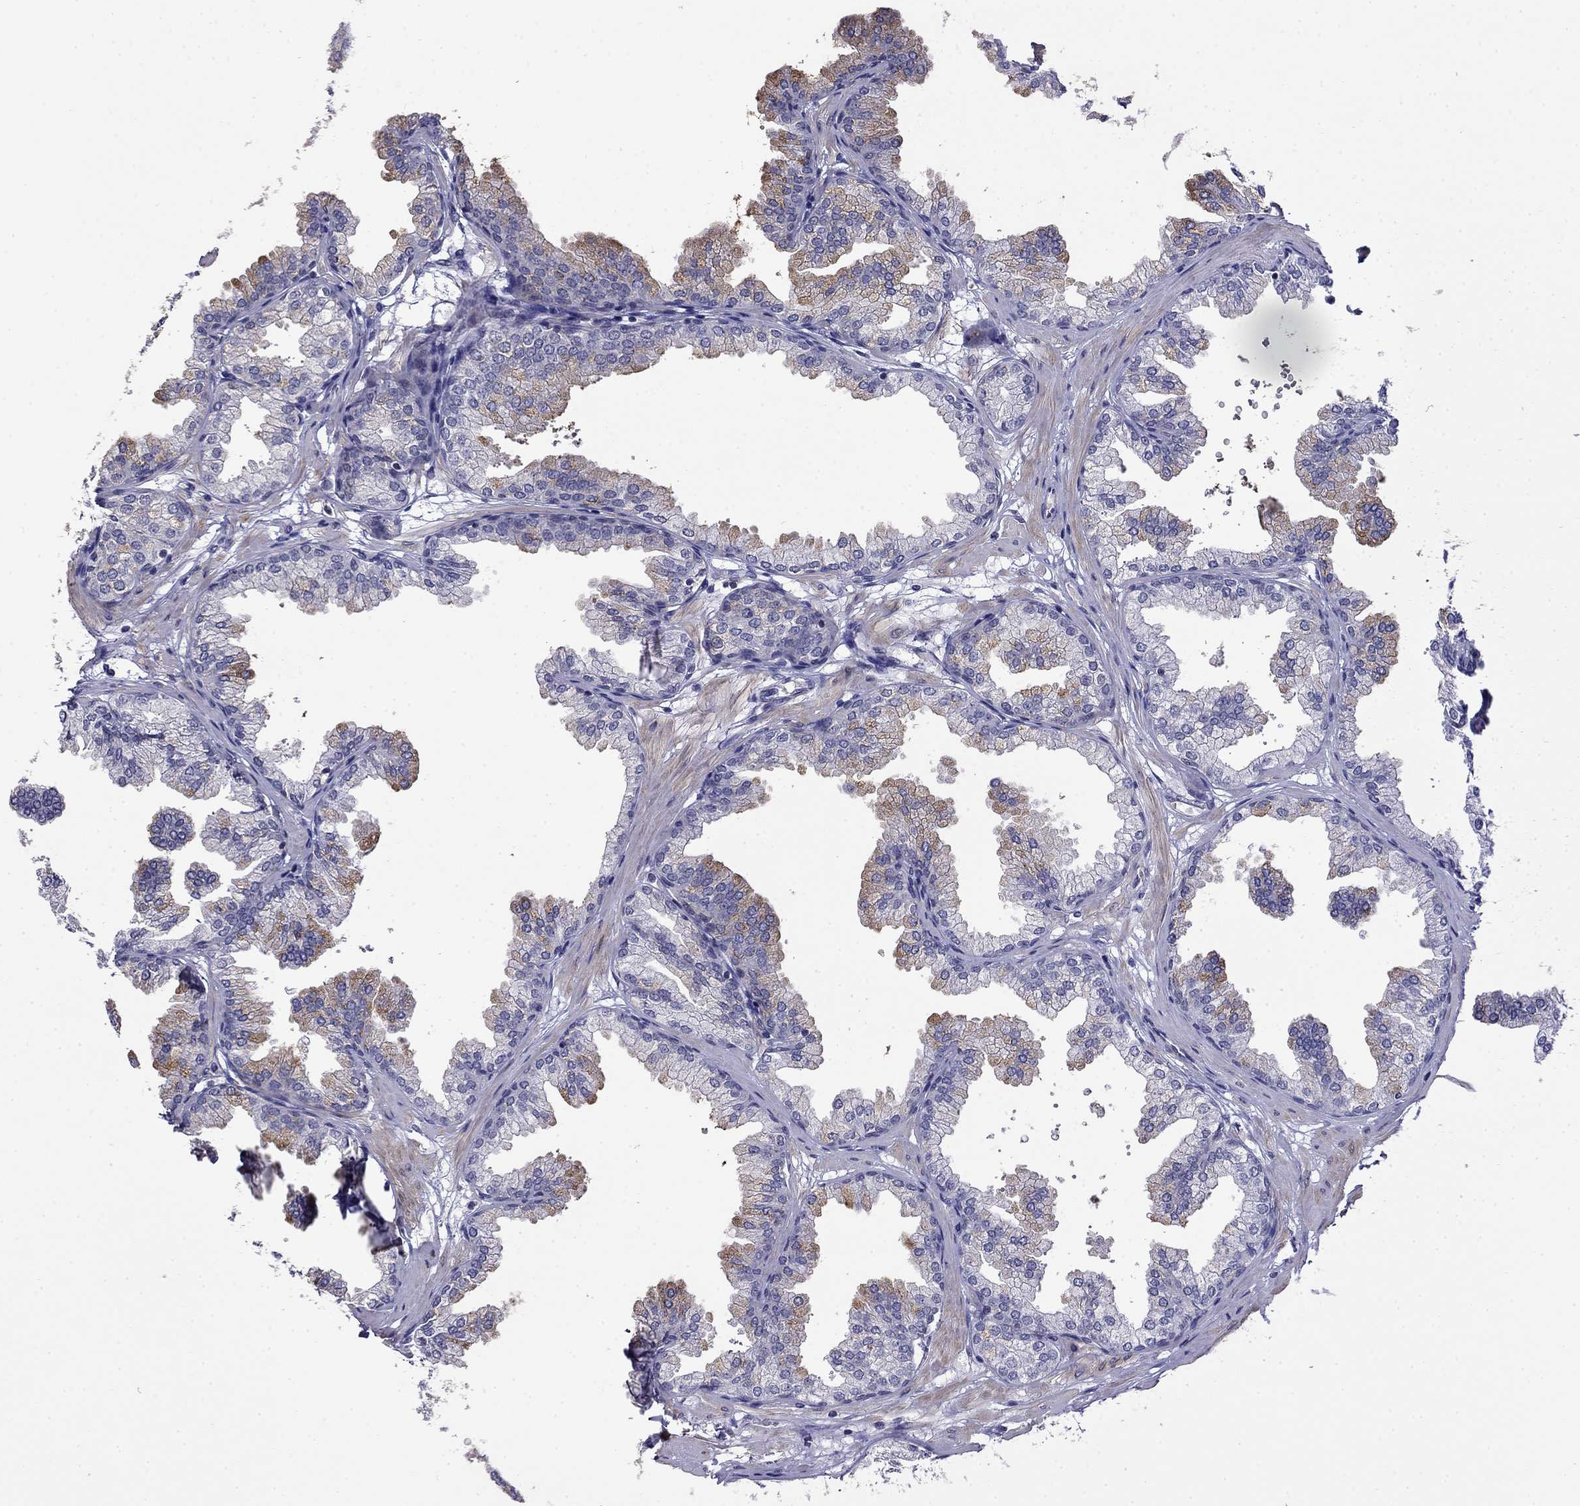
{"staining": {"intensity": "weak", "quantity": "<25%", "location": "cytoplasmic/membranous"}, "tissue": "prostate", "cell_type": "Glandular cells", "image_type": "normal", "snomed": [{"axis": "morphology", "description": "Normal tissue, NOS"}, {"axis": "topography", "description": "Prostate"}], "caption": "This is an IHC photomicrograph of unremarkable prostate. There is no staining in glandular cells.", "gene": "PRR18", "patient": {"sex": "male", "age": 37}}